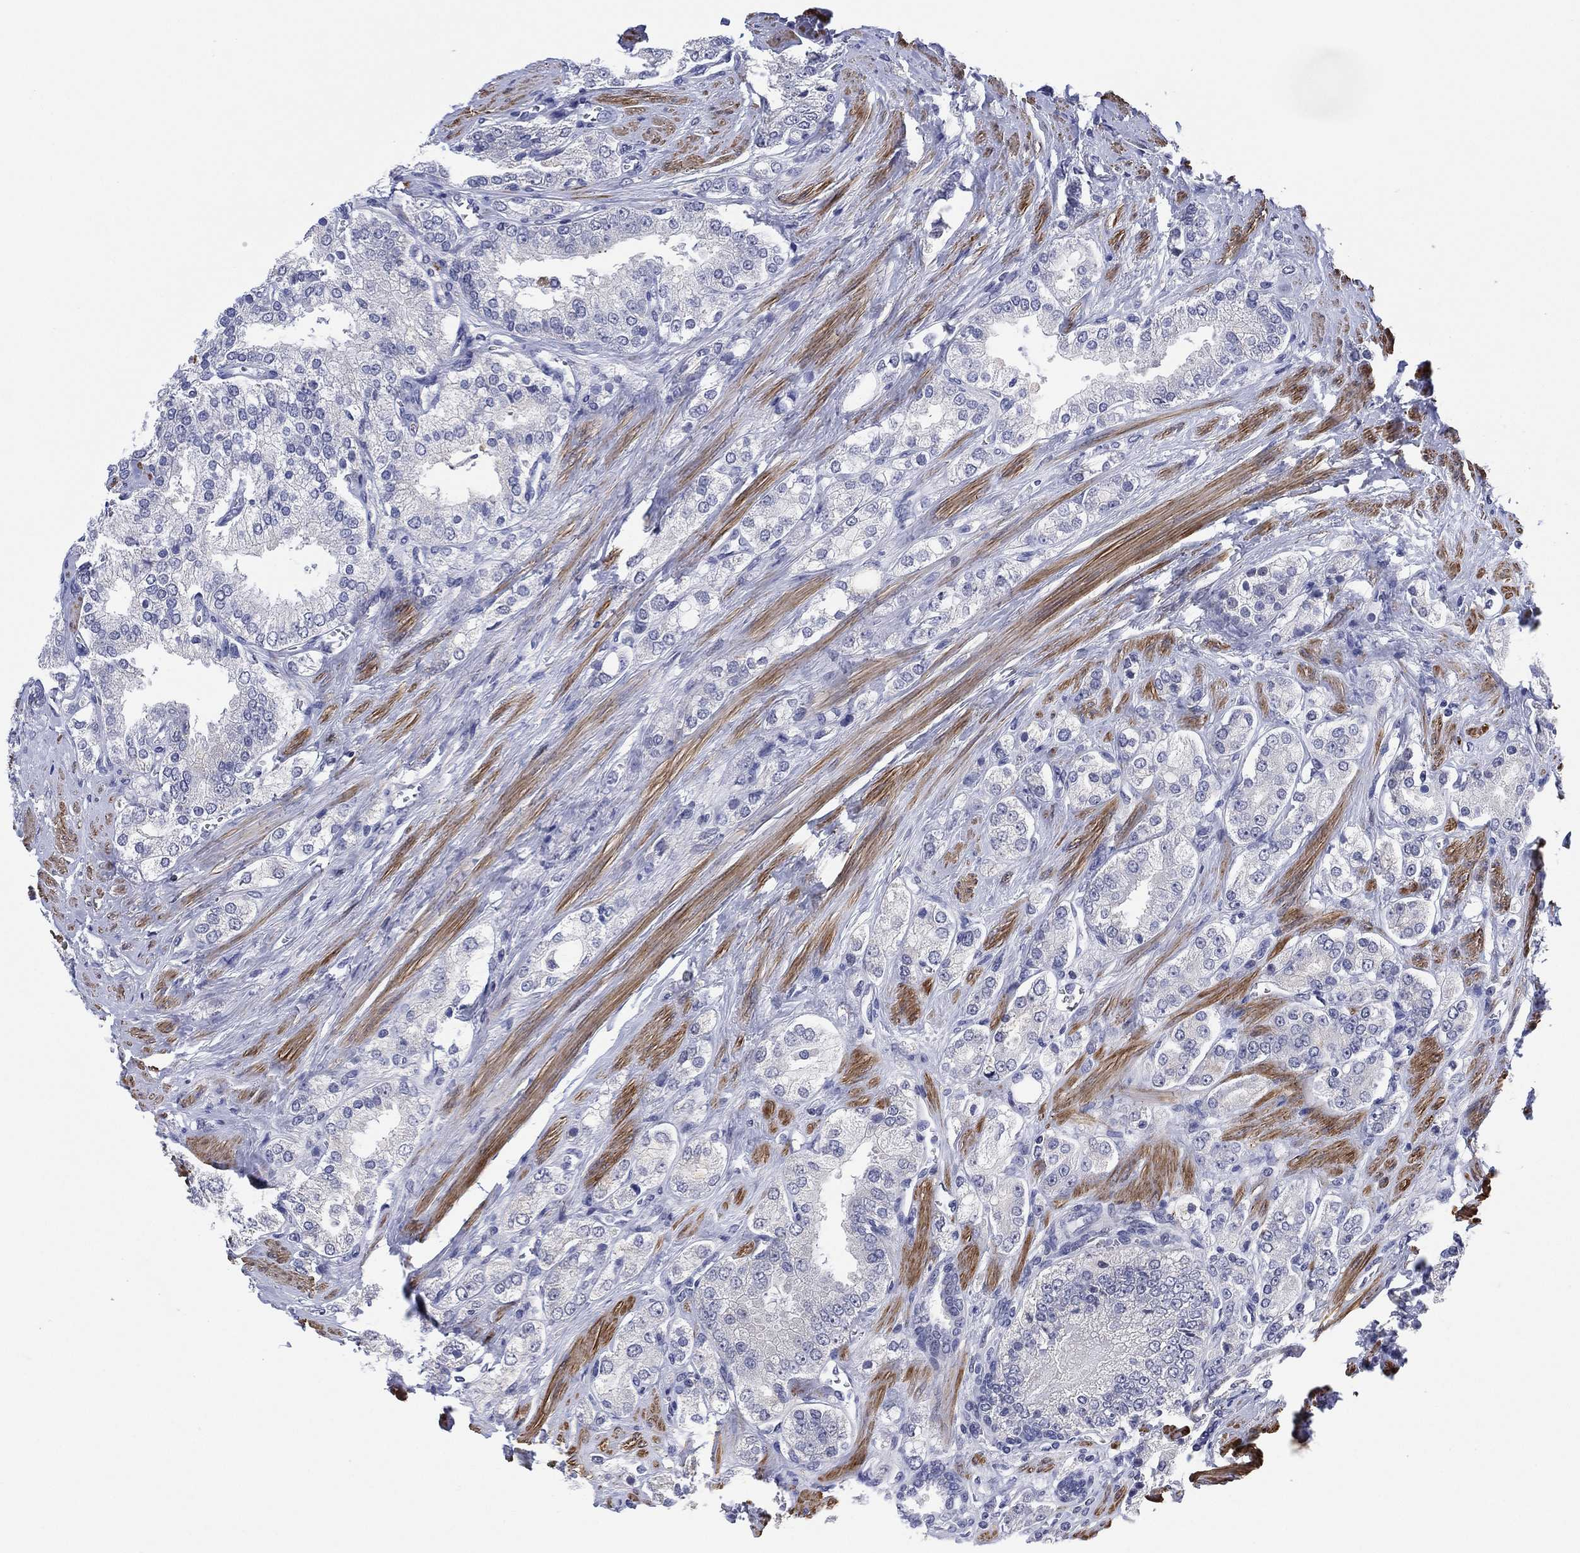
{"staining": {"intensity": "negative", "quantity": "none", "location": "none"}, "tissue": "prostate cancer", "cell_type": "Tumor cells", "image_type": "cancer", "snomed": [{"axis": "morphology", "description": "Adenocarcinoma, NOS"}, {"axis": "topography", "description": "Prostate and seminal vesicle, NOS"}, {"axis": "topography", "description": "Prostate"}], "caption": "This photomicrograph is of adenocarcinoma (prostate) stained with IHC to label a protein in brown with the nuclei are counter-stained blue. There is no staining in tumor cells. Brightfield microscopy of immunohistochemistry (IHC) stained with DAB (brown) and hematoxylin (blue), captured at high magnification.", "gene": "CLIP3", "patient": {"sex": "male", "age": 67}}